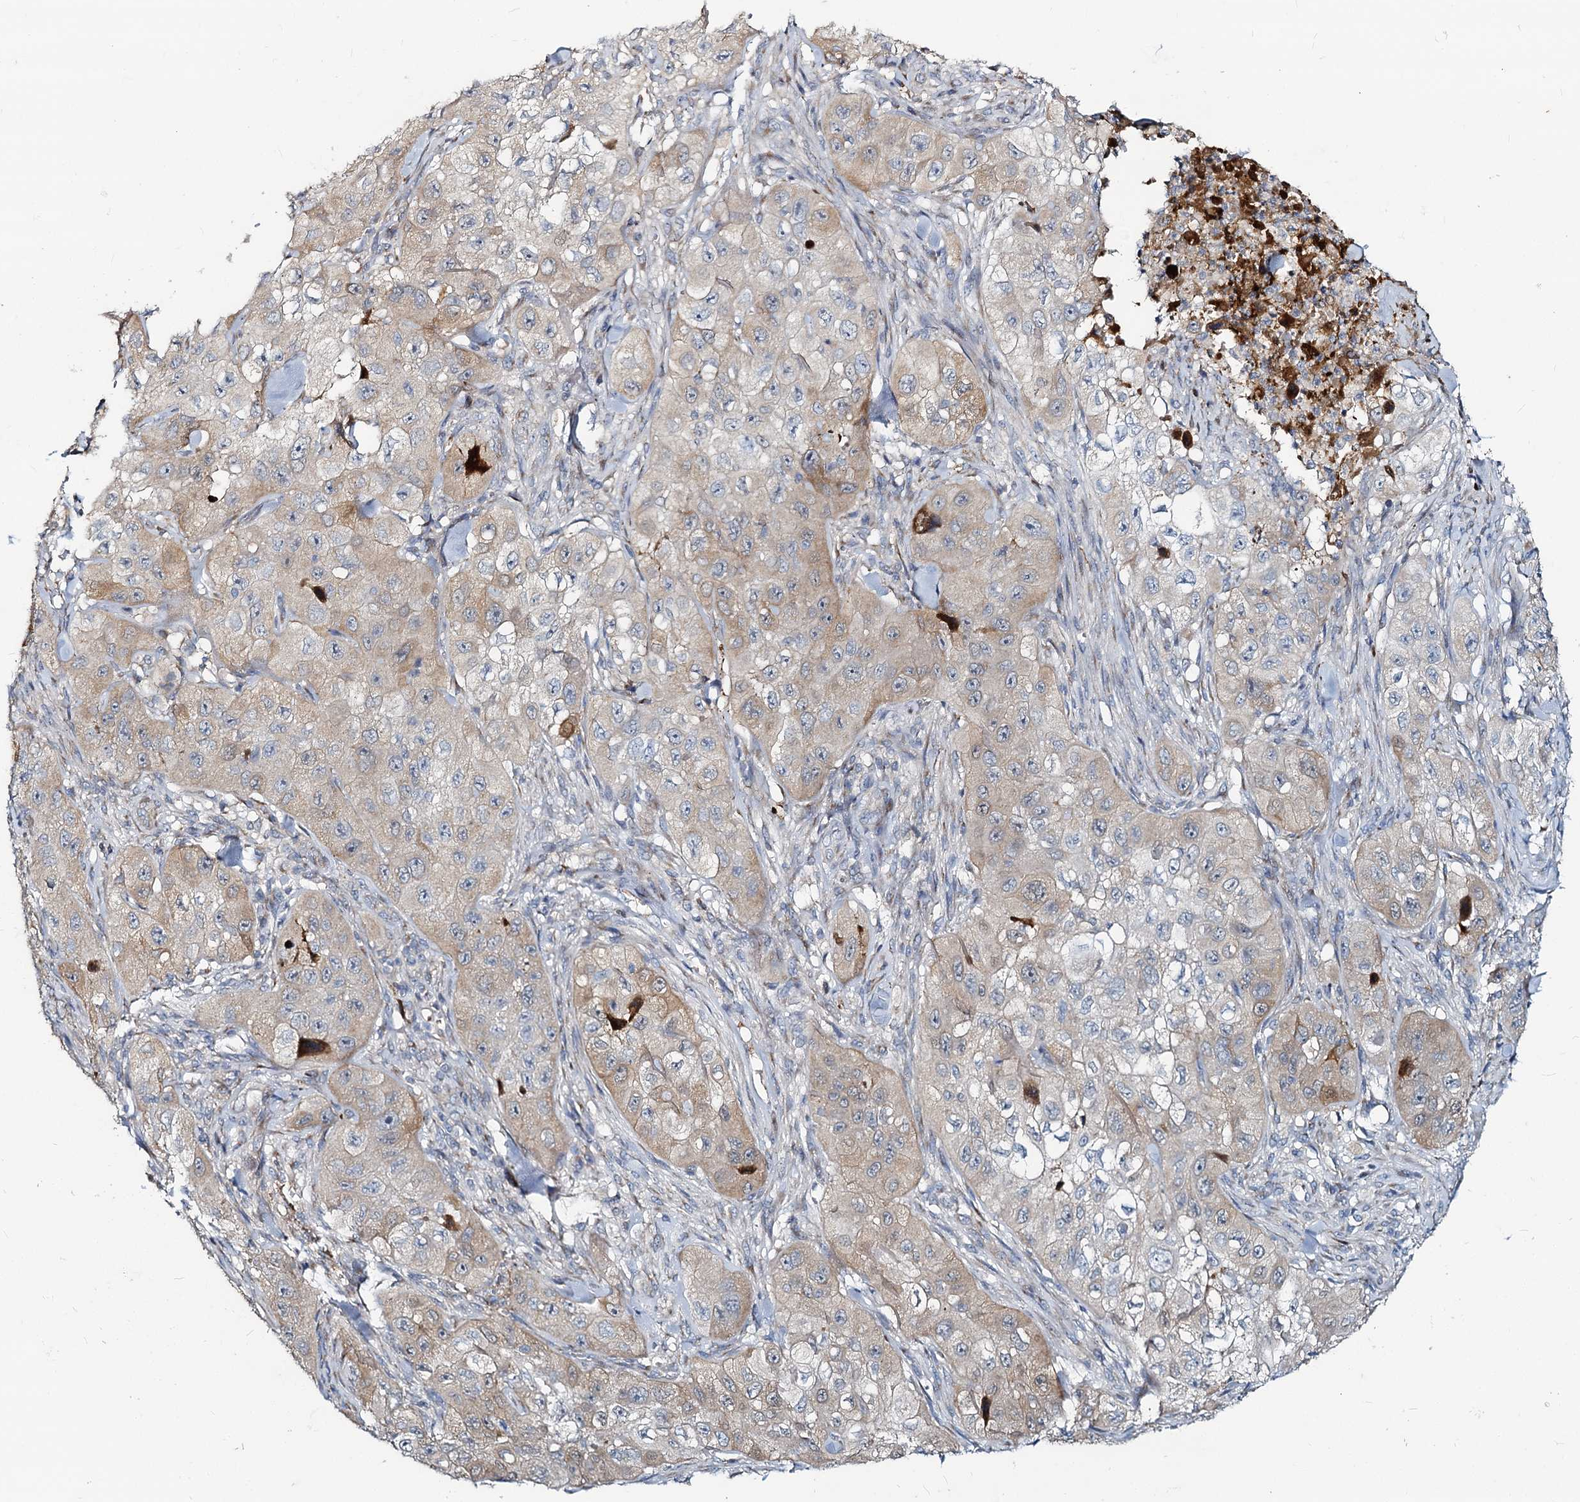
{"staining": {"intensity": "weak", "quantity": "25%-75%", "location": "cytoplasmic/membranous"}, "tissue": "skin cancer", "cell_type": "Tumor cells", "image_type": "cancer", "snomed": [{"axis": "morphology", "description": "Squamous cell carcinoma, NOS"}, {"axis": "topography", "description": "Skin"}, {"axis": "topography", "description": "Subcutis"}], "caption": "Weak cytoplasmic/membranous expression for a protein is appreciated in approximately 25%-75% of tumor cells of squamous cell carcinoma (skin) using IHC.", "gene": "DCUN1D2", "patient": {"sex": "male", "age": 73}}